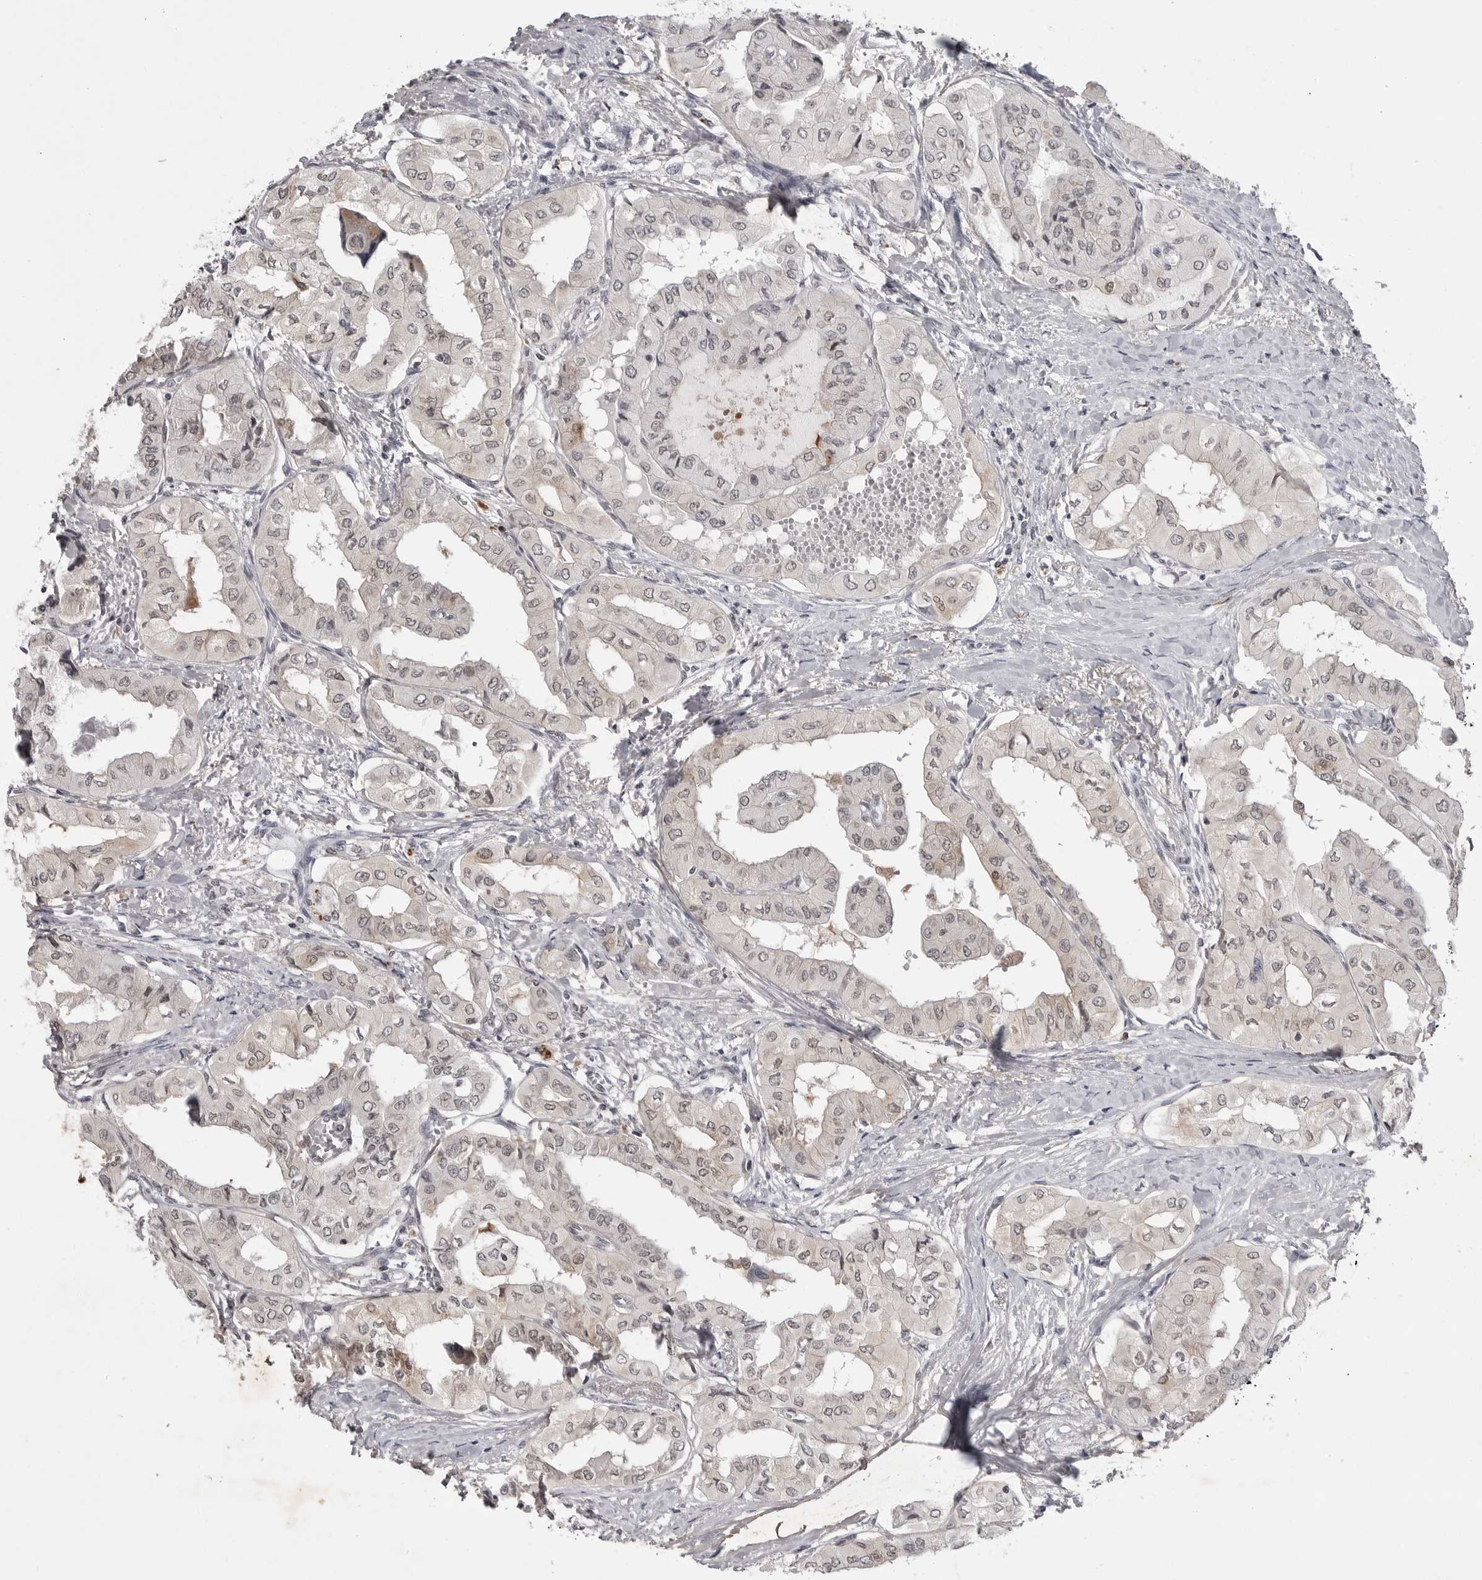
{"staining": {"intensity": "weak", "quantity": "<25%", "location": "cytoplasmic/membranous"}, "tissue": "thyroid cancer", "cell_type": "Tumor cells", "image_type": "cancer", "snomed": [{"axis": "morphology", "description": "Papillary adenocarcinoma, NOS"}, {"axis": "topography", "description": "Thyroid gland"}], "caption": "Immunohistochemical staining of thyroid papillary adenocarcinoma reveals no significant expression in tumor cells.", "gene": "RRM1", "patient": {"sex": "female", "age": 59}}